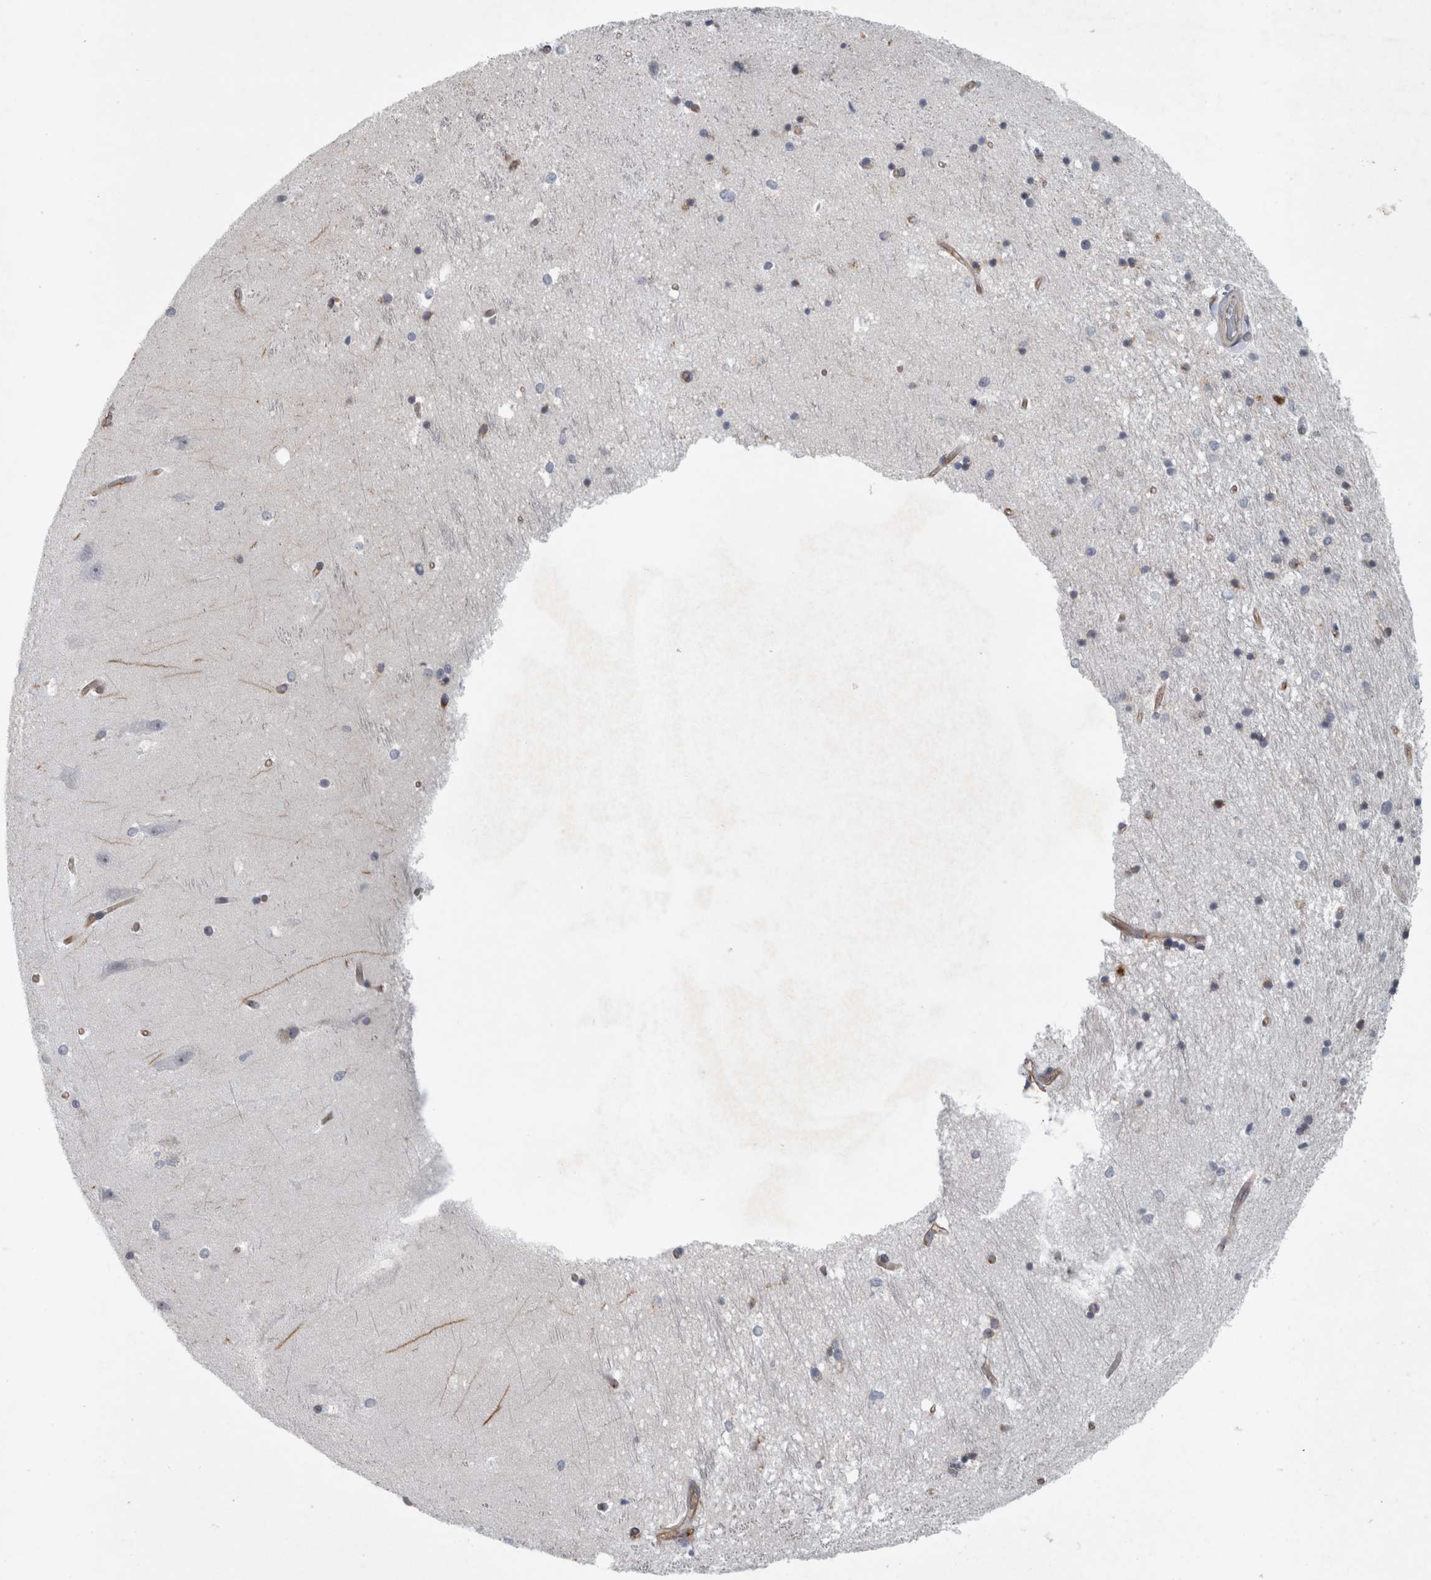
{"staining": {"intensity": "weak", "quantity": "<25%", "location": "cytoplasmic/membranous"}, "tissue": "hippocampus", "cell_type": "Glial cells", "image_type": "normal", "snomed": [{"axis": "morphology", "description": "Normal tissue, NOS"}, {"axis": "topography", "description": "Hippocampus"}], "caption": "Glial cells are negative for brown protein staining in benign hippocampus. Nuclei are stained in blue.", "gene": "PEX6", "patient": {"sex": "male", "age": 45}}